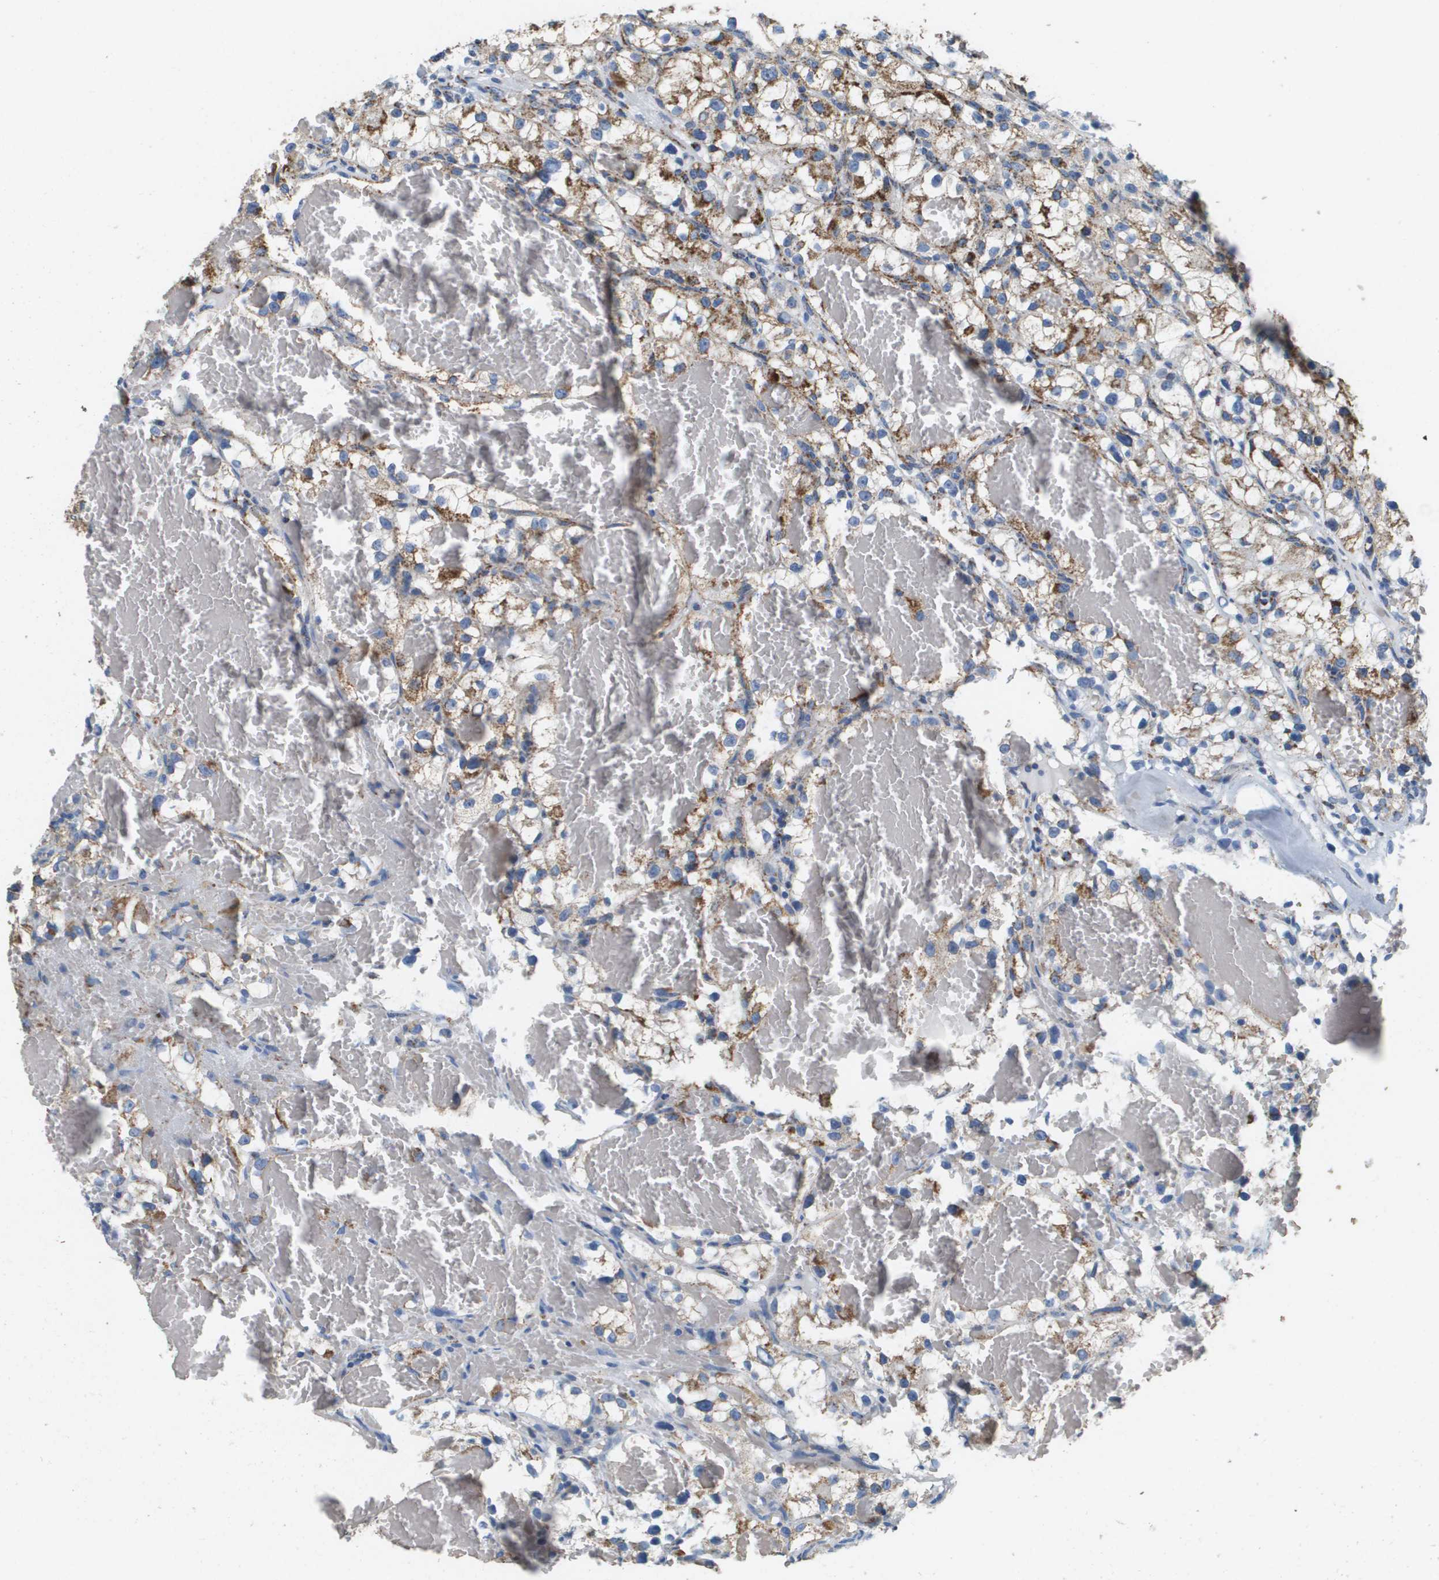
{"staining": {"intensity": "strong", "quantity": ">75%", "location": "cytoplasmic/membranous"}, "tissue": "renal cancer", "cell_type": "Tumor cells", "image_type": "cancer", "snomed": [{"axis": "morphology", "description": "Adenocarcinoma, NOS"}, {"axis": "topography", "description": "Kidney"}], "caption": "Human renal adenocarcinoma stained with a protein marker demonstrates strong staining in tumor cells.", "gene": "ATP5F1B", "patient": {"sex": "female", "age": 57}}